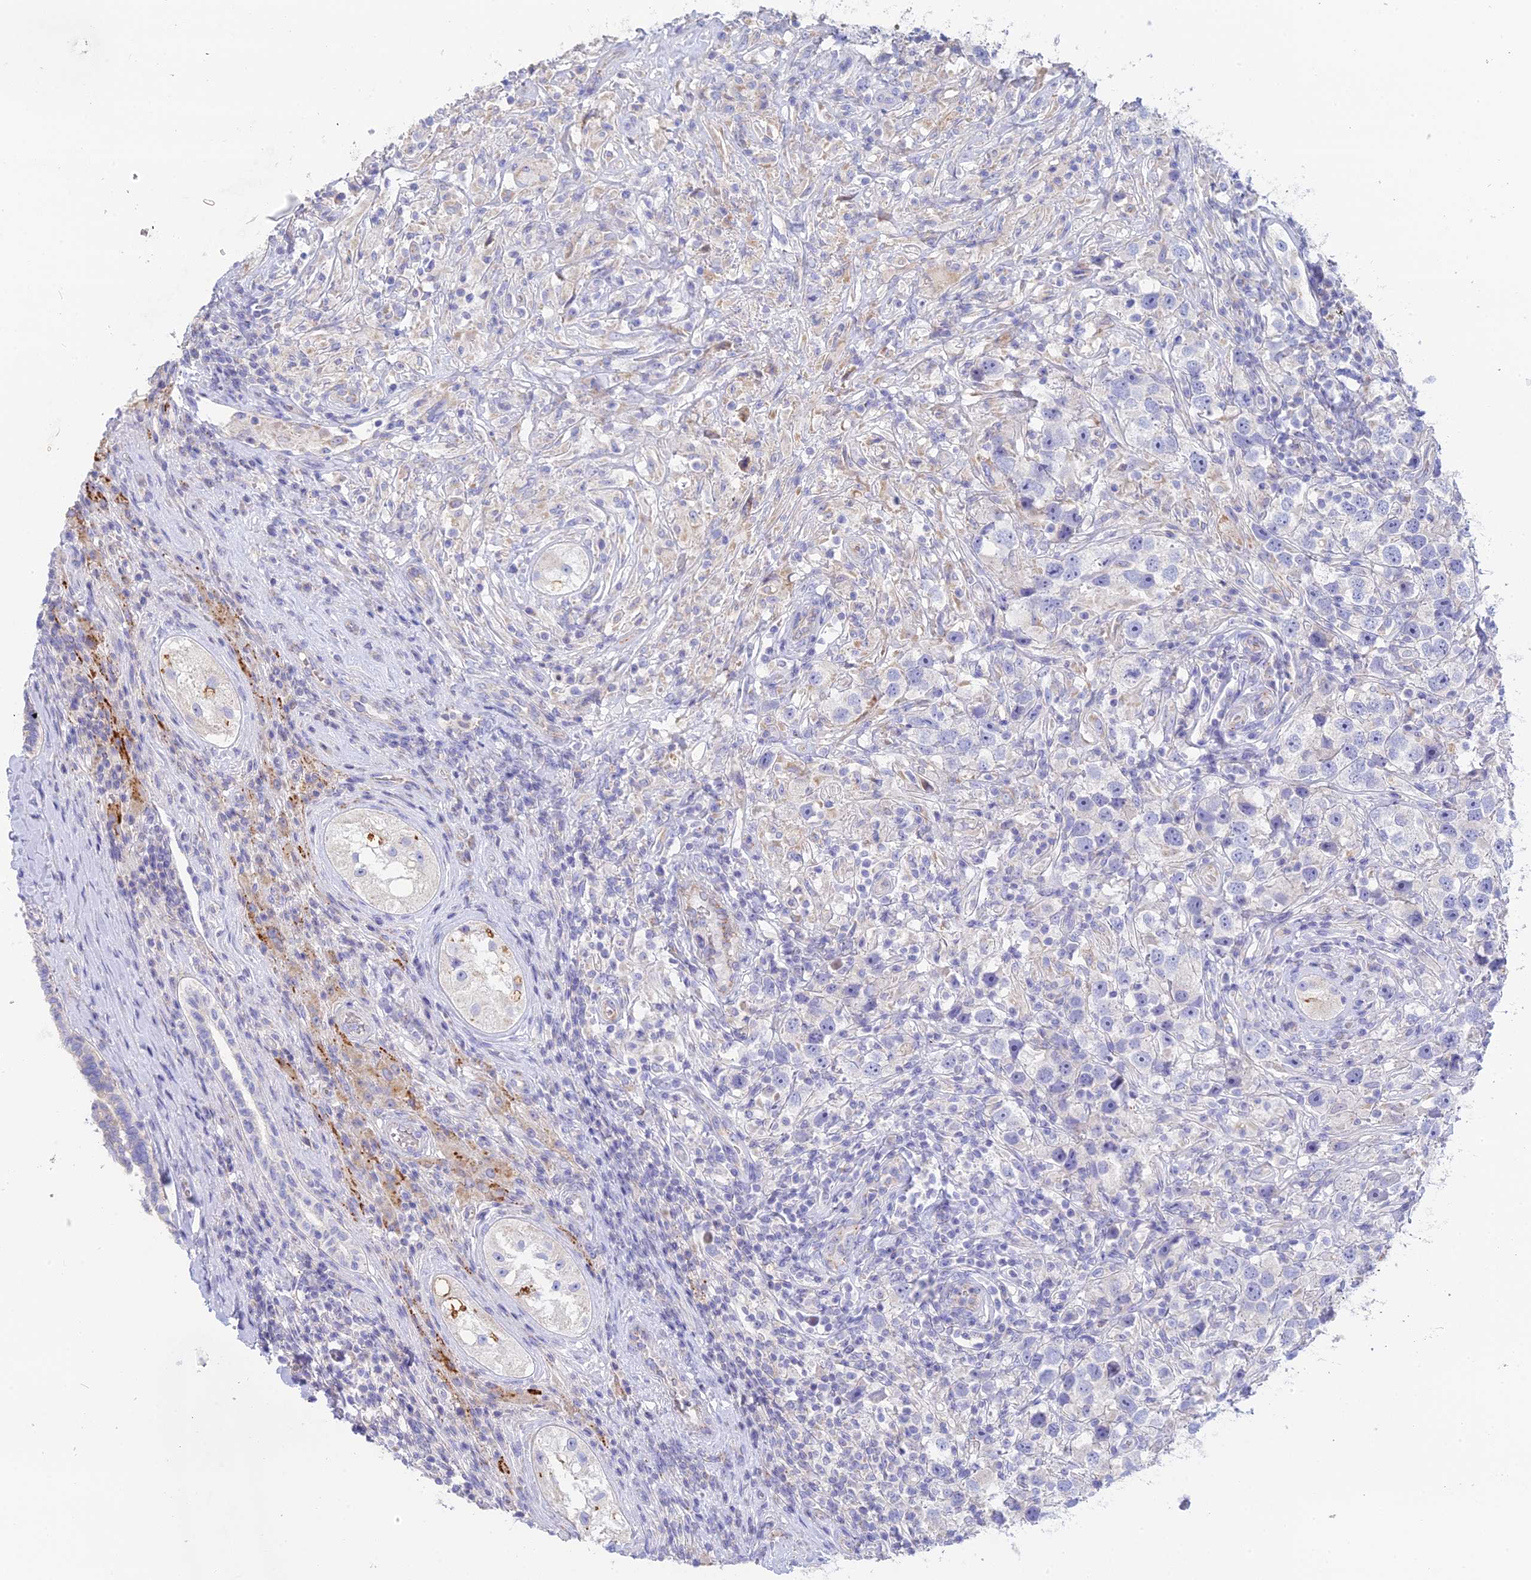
{"staining": {"intensity": "negative", "quantity": "none", "location": "none"}, "tissue": "testis cancer", "cell_type": "Tumor cells", "image_type": "cancer", "snomed": [{"axis": "morphology", "description": "Seminoma, NOS"}, {"axis": "topography", "description": "Testis"}], "caption": "A high-resolution histopathology image shows immunohistochemistry staining of testis cancer (seminoma), which displays no significant expression in tumor cells.", "gene": "WDR6", "patient": {"sex": "male", "age": 49}}